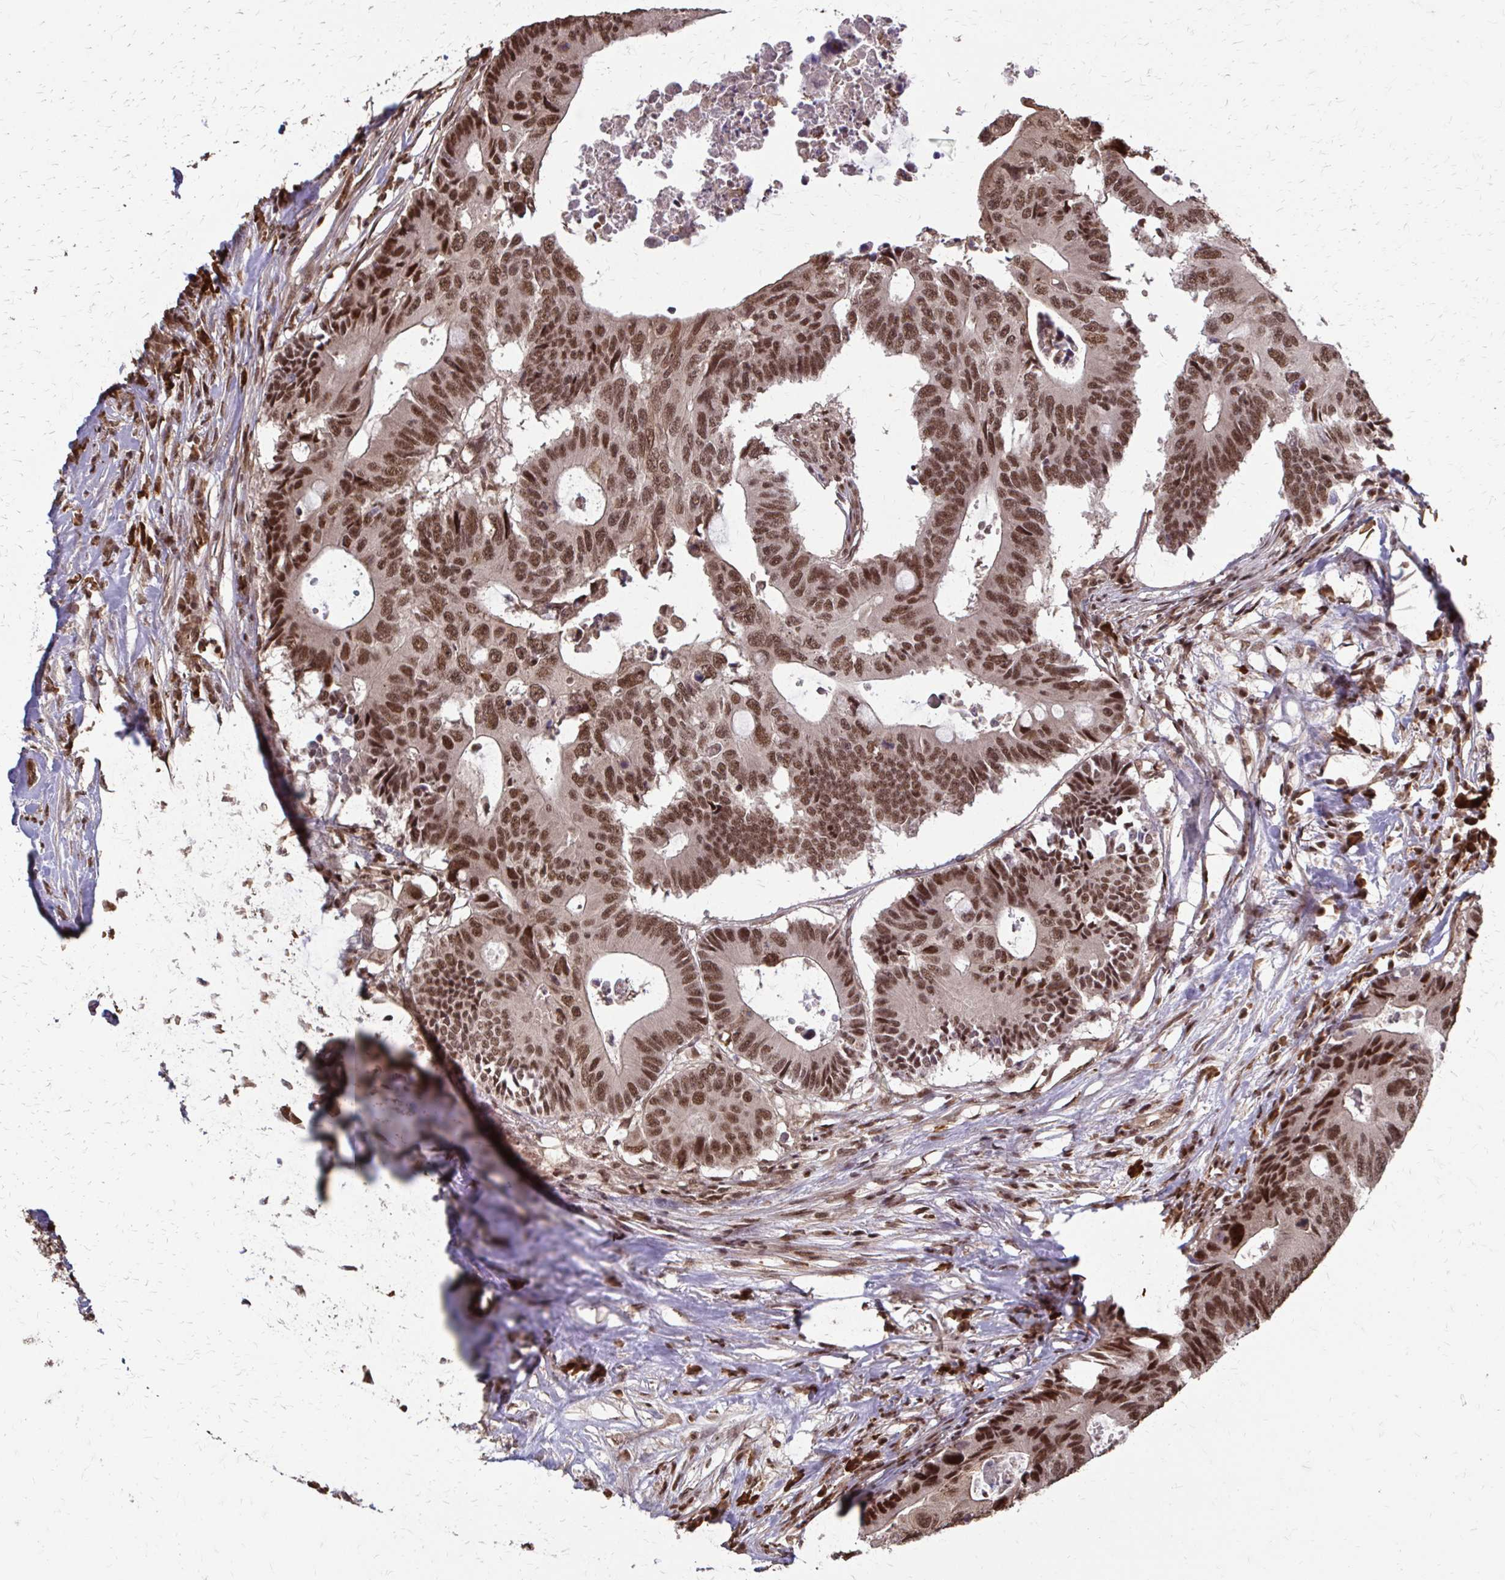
{"staining": {"intensity": "moderate", "quantity": ">75%", "location": "nuclear"}, "tissue": "colorectal cancer", "cell_type": "Tumor cells", "image_type": "cancer", "snomed": [{"axis": "morphology", "description": "Adenocarcinoma, NOS"}, {"axis": "topography", "description": "Colon"}], "caption": "IHC of adenocarcinoma (colorectal) shows medium levels of moderate nuclear expression in approximately >75% of tumor cells.", "gene": "SS18", "patient": {"sex": "male", "age": 71}}